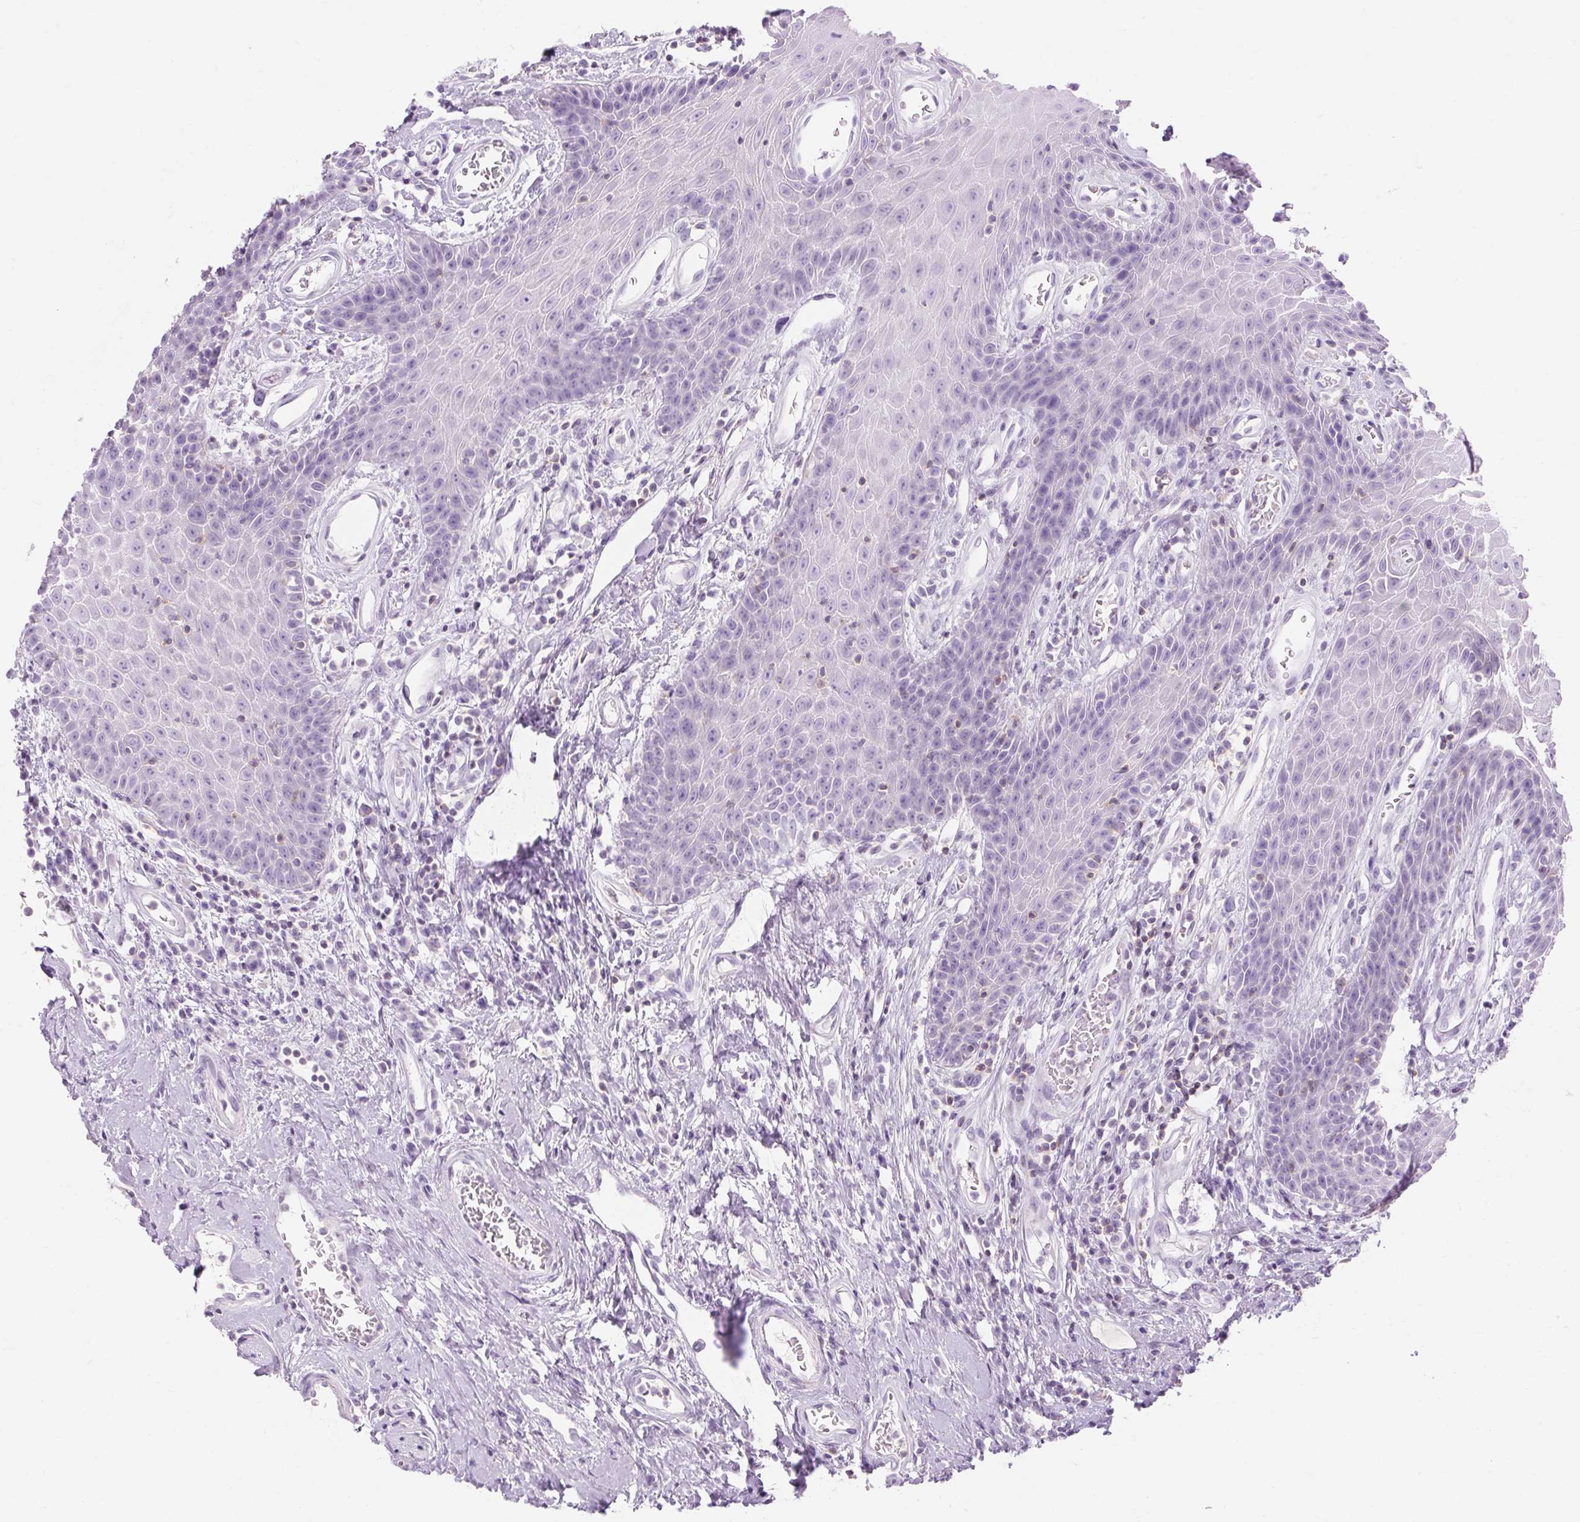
{"staining": {"intensity": "negative", "quantity": "none", "location": "none"}, "tissue": "head and neck cancer", "cell_type": "Tumor cells", "image_type": "cancer", "snomed": [{"axis": "morphology", "description": "Squamous cell carcinoma, NOS"}, {"axis": "topography", "description": "Head-Neck"}], "caption": "This is an immunohistochemistry (IHC) micrograph of human squamous cell carcinoma (head and neck). There is no staining in tumor cells.", "gene": "TIGD2", "patient": {"sex": "female", "age": 59}}